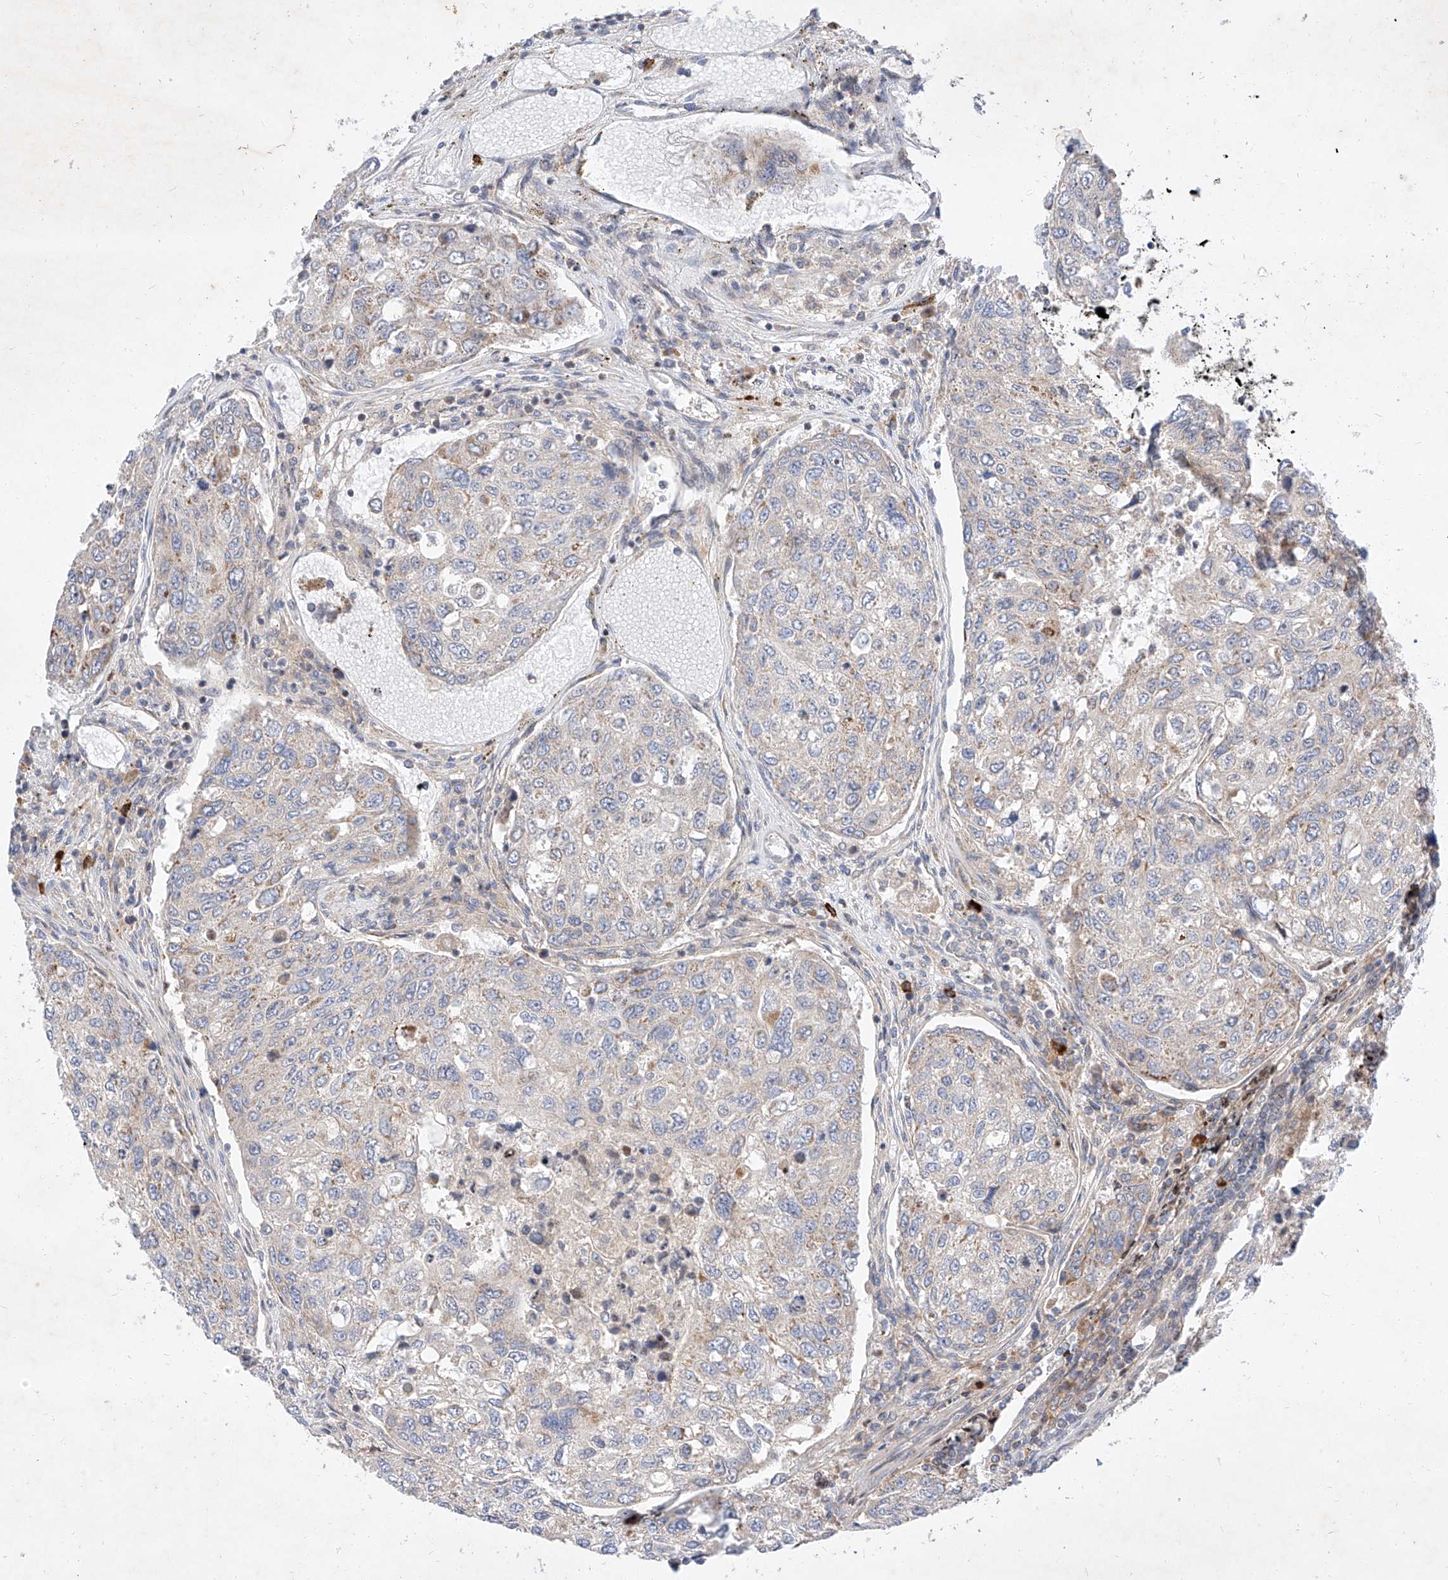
{"staining": {"intensity": "negative", "quantity": "none", "location": "none"}, "tissue": "urothelial cancer", "cell_type": "Tumor cells", "image_type": "cancer", "snomed": [{"axis": "morphology", "description": "Urothelial carcinoma, High grade"}, {"axis": "topography", "description": "Lymph node"}, {"axis": "topography", "description": "Urinary bladder"}], "caption": "This is an immunohistochemistry histopathology image of urothelial carcinoma (high-grade). There is no positivity in tumor cells.", "gene": "OSGEPL1", "patient": {"sex": "male", "age": 51}}